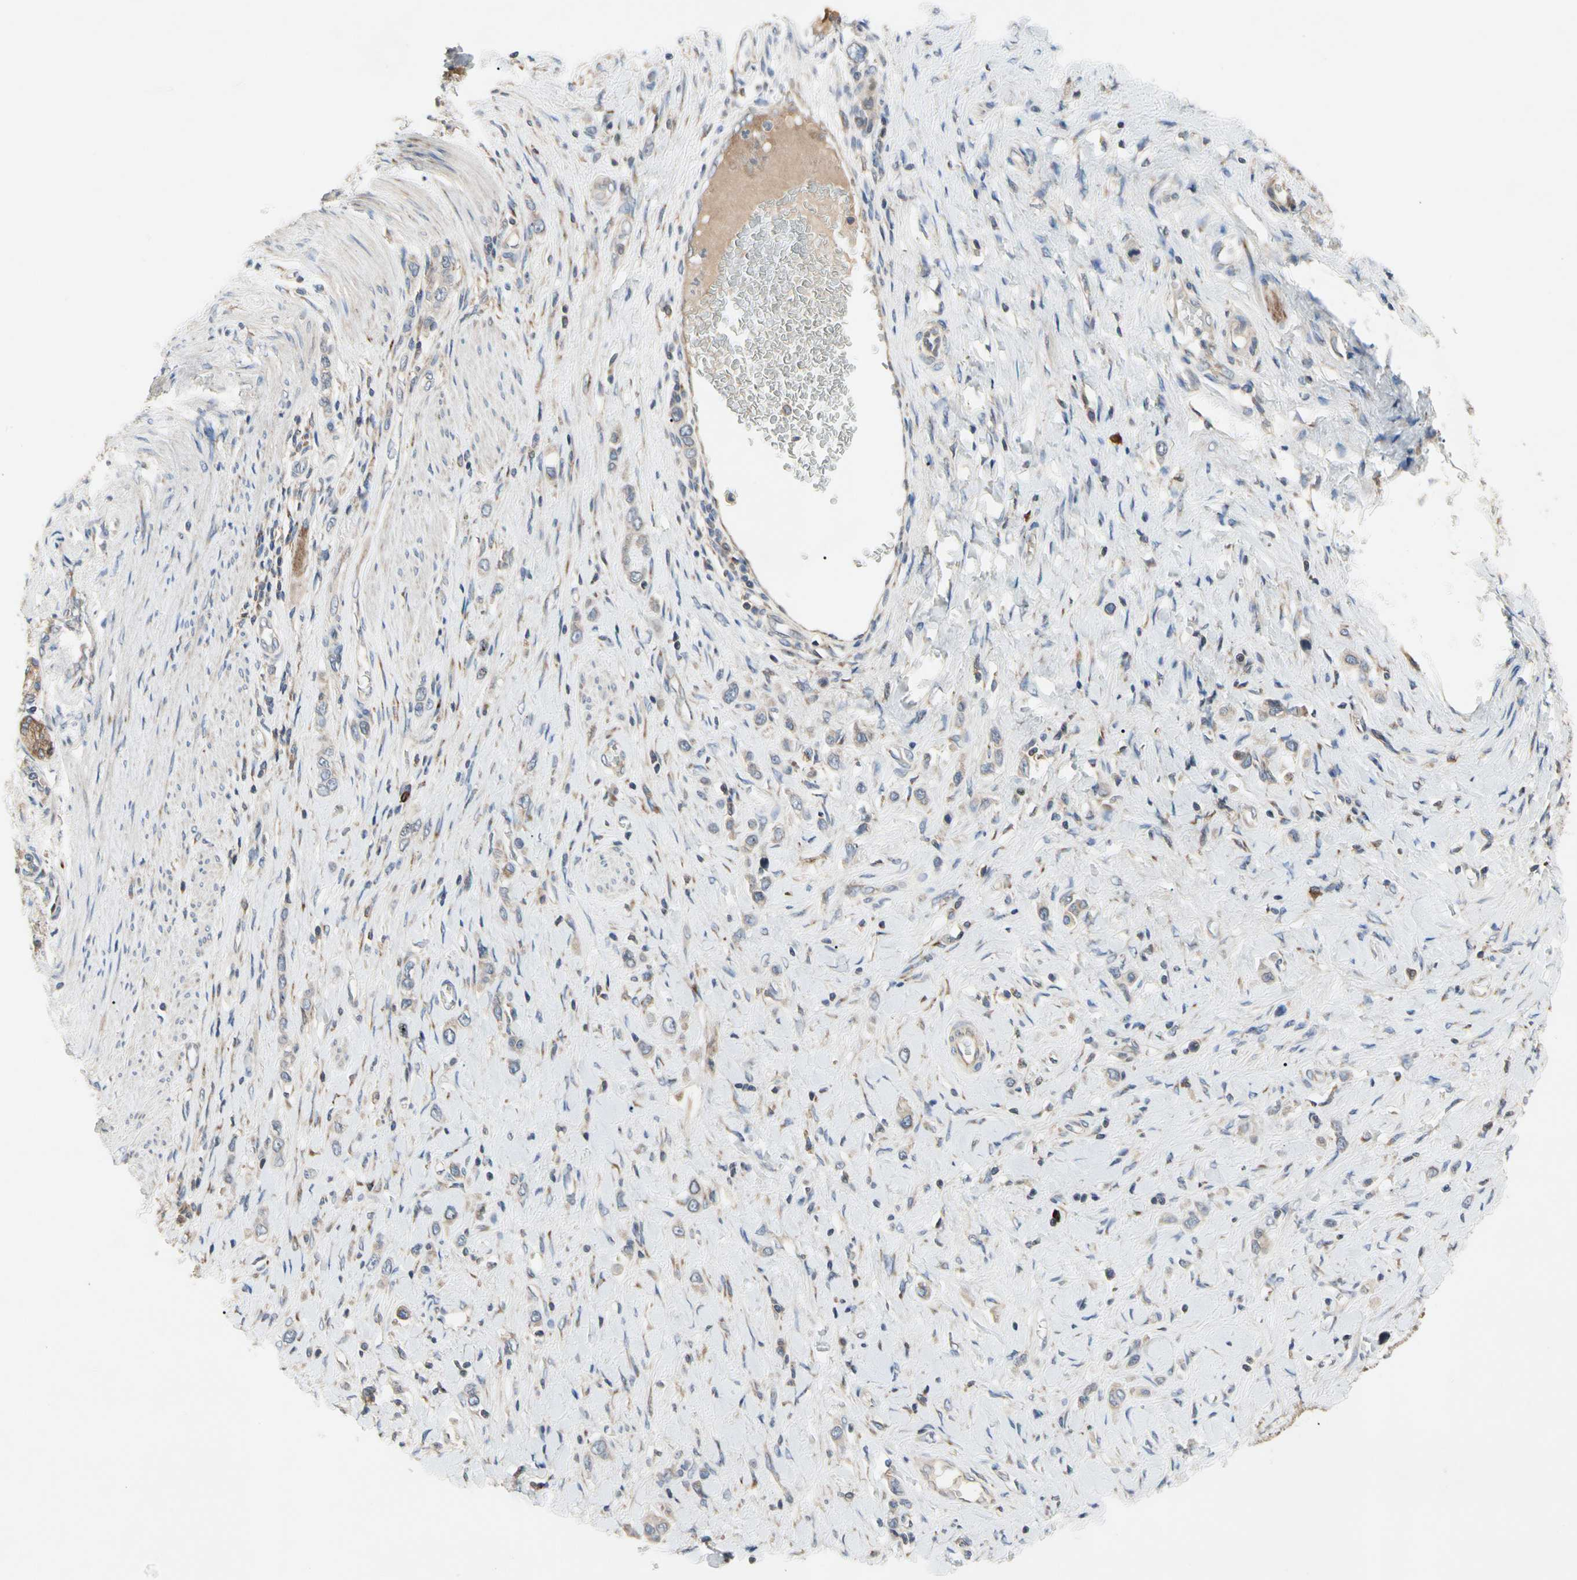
{"staining": {"intensity": "weak", "quantity": ">75%", "location": "cytoplasmic/membranous"}, "tissue": "stomach cancer", "cell_type": "Tumor cells", "image_type": "cancer", "snomed": [{"axis": "morphology", "description": "Normal tissue, NOS"}, {"axis": "morphology", "description": "Adenocarcinoma, NOS"}, {"axis": "topography", "description": "Stomach, upper"}, {"axis": "topography", "description": "Stomach"}], "caption": "Immunohistochemistry (IHC) of stomach cancer (adenocarcinoma) shows low levels of weak cytoplasmic/membranous positivity in about >75% of tumor cells. The staining is performed using DAB brown chromogen to label protein expression. The nuclei are counter-stained blue using hematoxylin.", "gene": "MMEL1", "patient": {"sex": "female", "age": 65}}